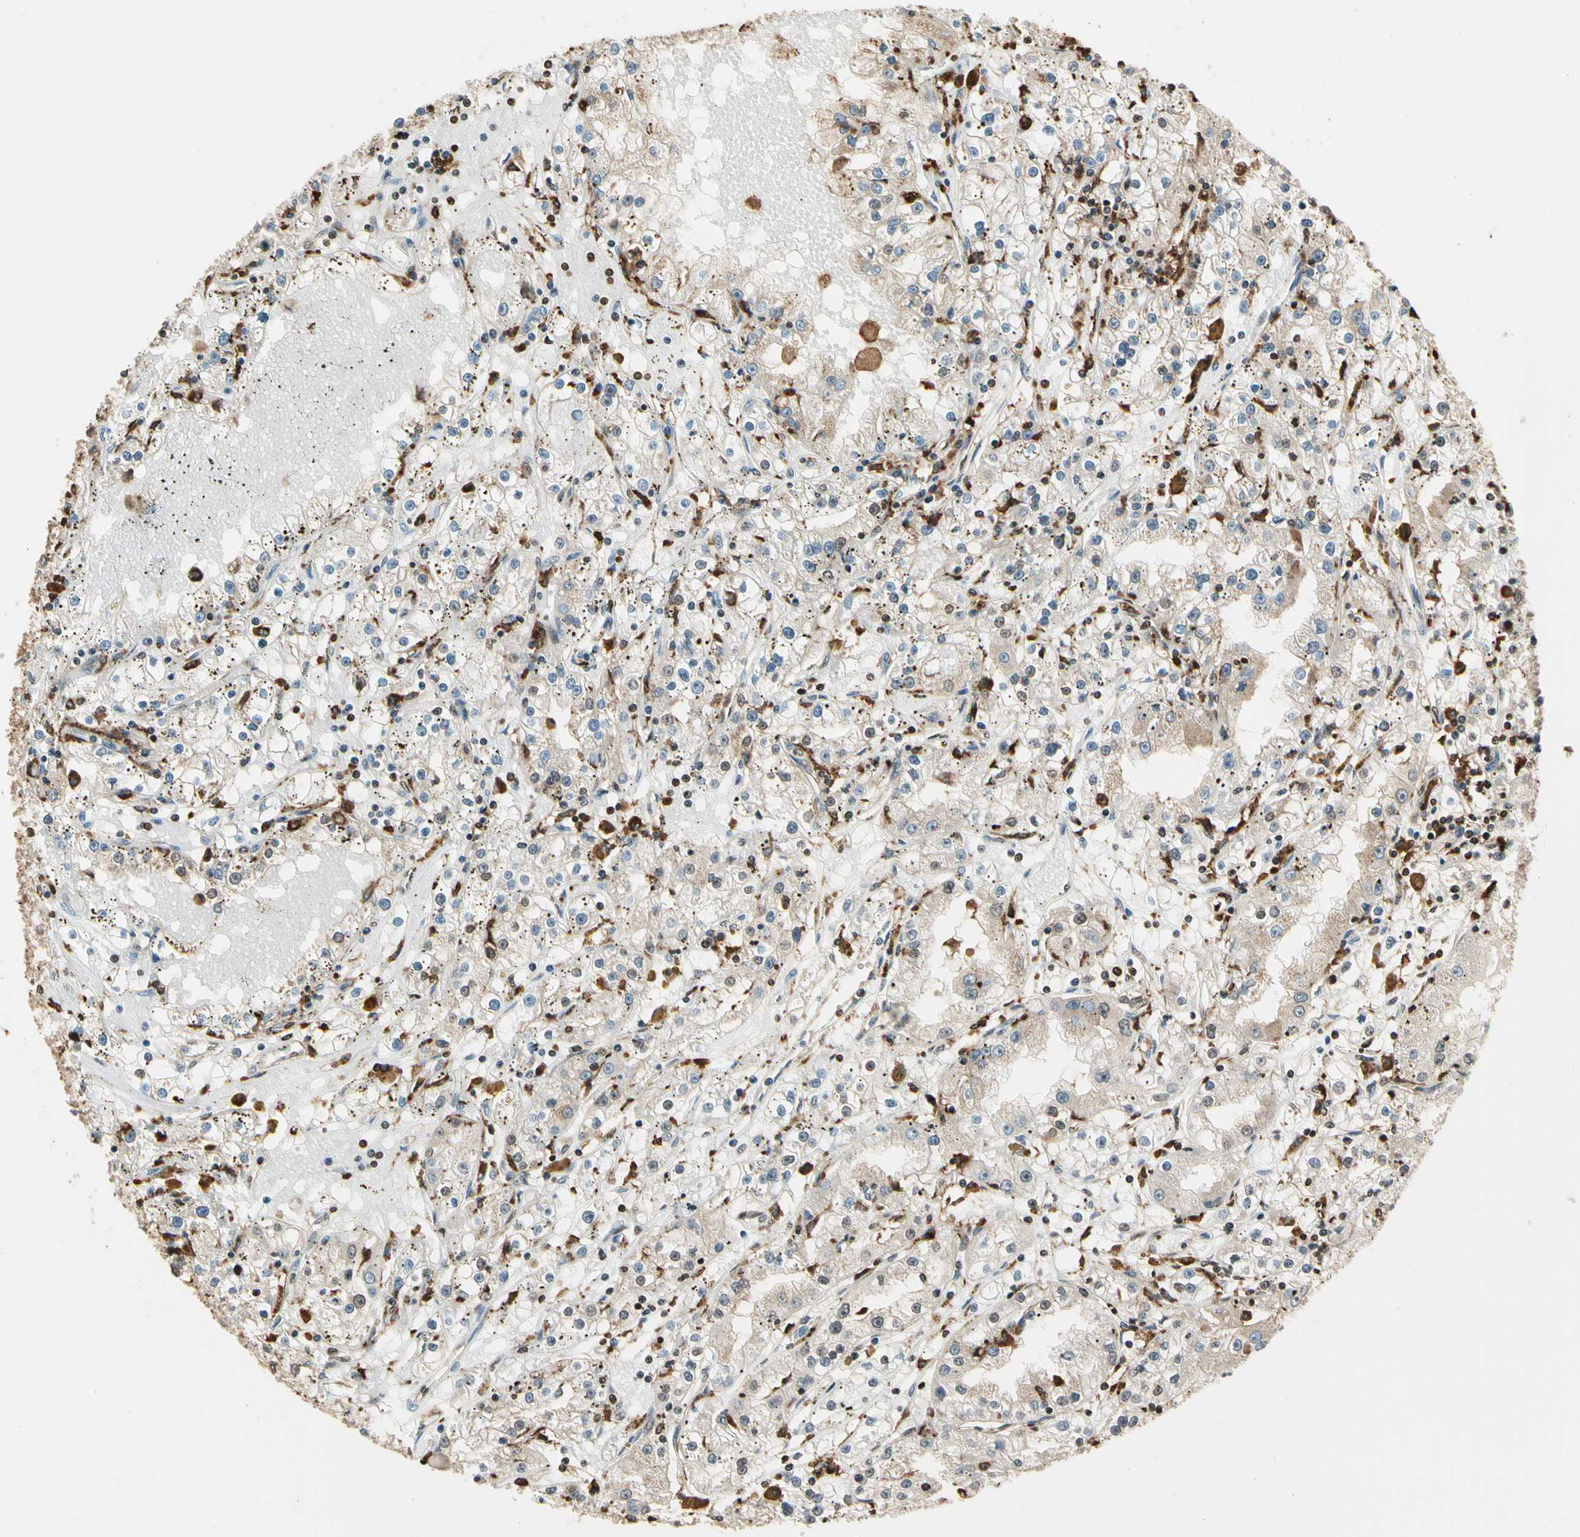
{"staining": {"intensity": "weak", "quantity": "<25%", "location": "cytoplasmic/membranous,nuclear"}, "tissue": "renal cancer", "cell_type": "Tumor cells", "image_type": "cancer", "snomed": [{"axis": "morphology", "description": "Adenocarcinoma, NOS"}, {"axis": "topography", "description": "Kidney"}], "caption": "Tumor cells show no significant positivity in renal cancer (adenocarcinoma).", "gene": "FER", "patient": {"sex": "male", "age": 56}}